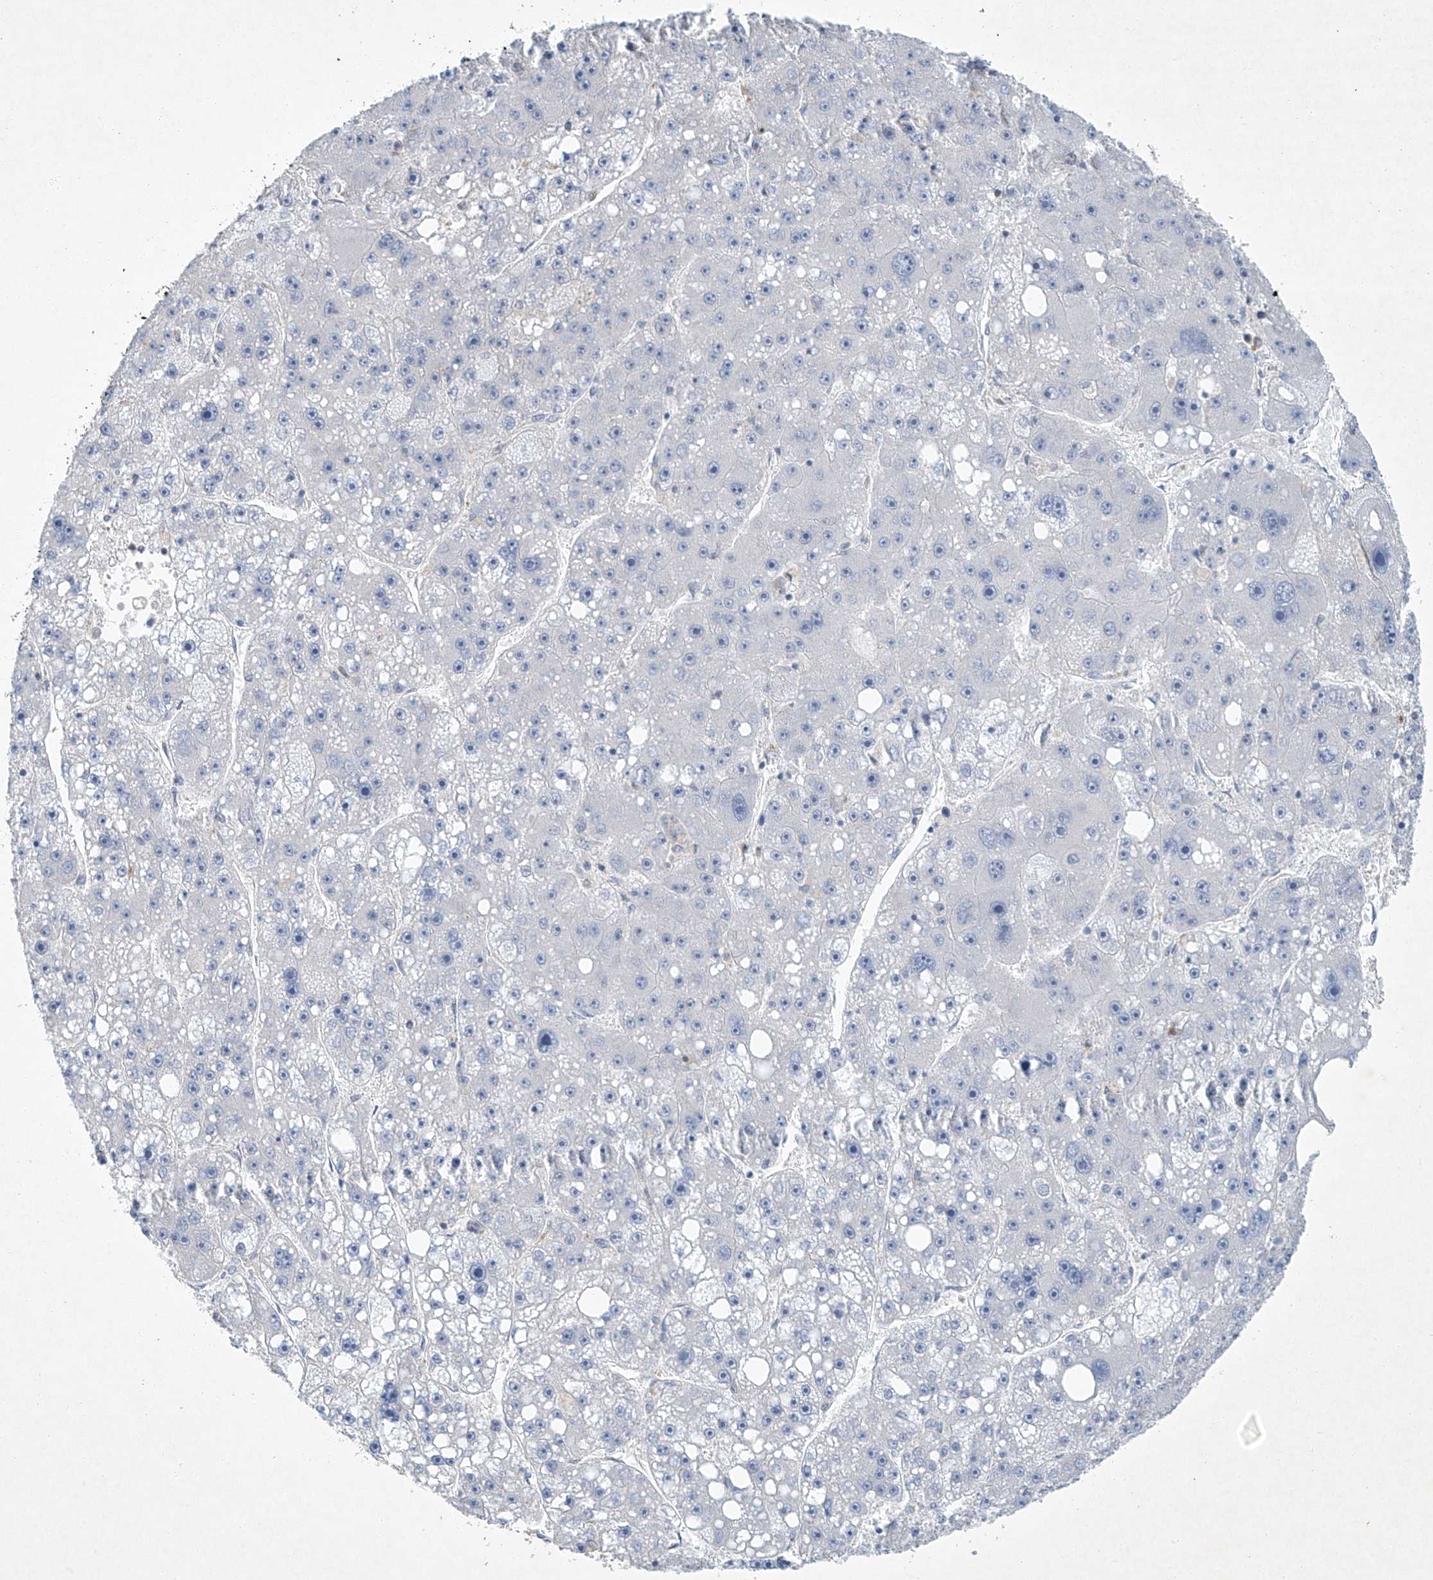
{"staining": {"intensity": "negative", "quantity": "none", "location": "none"}, "tissue": "liver cancer", "cell_type": "Tumor cells", "image_type": "cancer", "snomed": [{"axis": "morphology", "description": "Carcinoma, Hepatocellular, NOS"}, {"axis": "topography", "description": "Liver"}], "caption": "Immunohistochemistry (IHC) image of liver cancer (hepatocellular carcinoma) stained for a protein (brown), which demonstrates no staining in tumor cells. (DAB (3,3'-diaminobenzidine) immunohistochemistry (IHC) with hematoxylin counter stain).", "gene": "TAF8", "patient": {"sex": "female", "age": 61}}